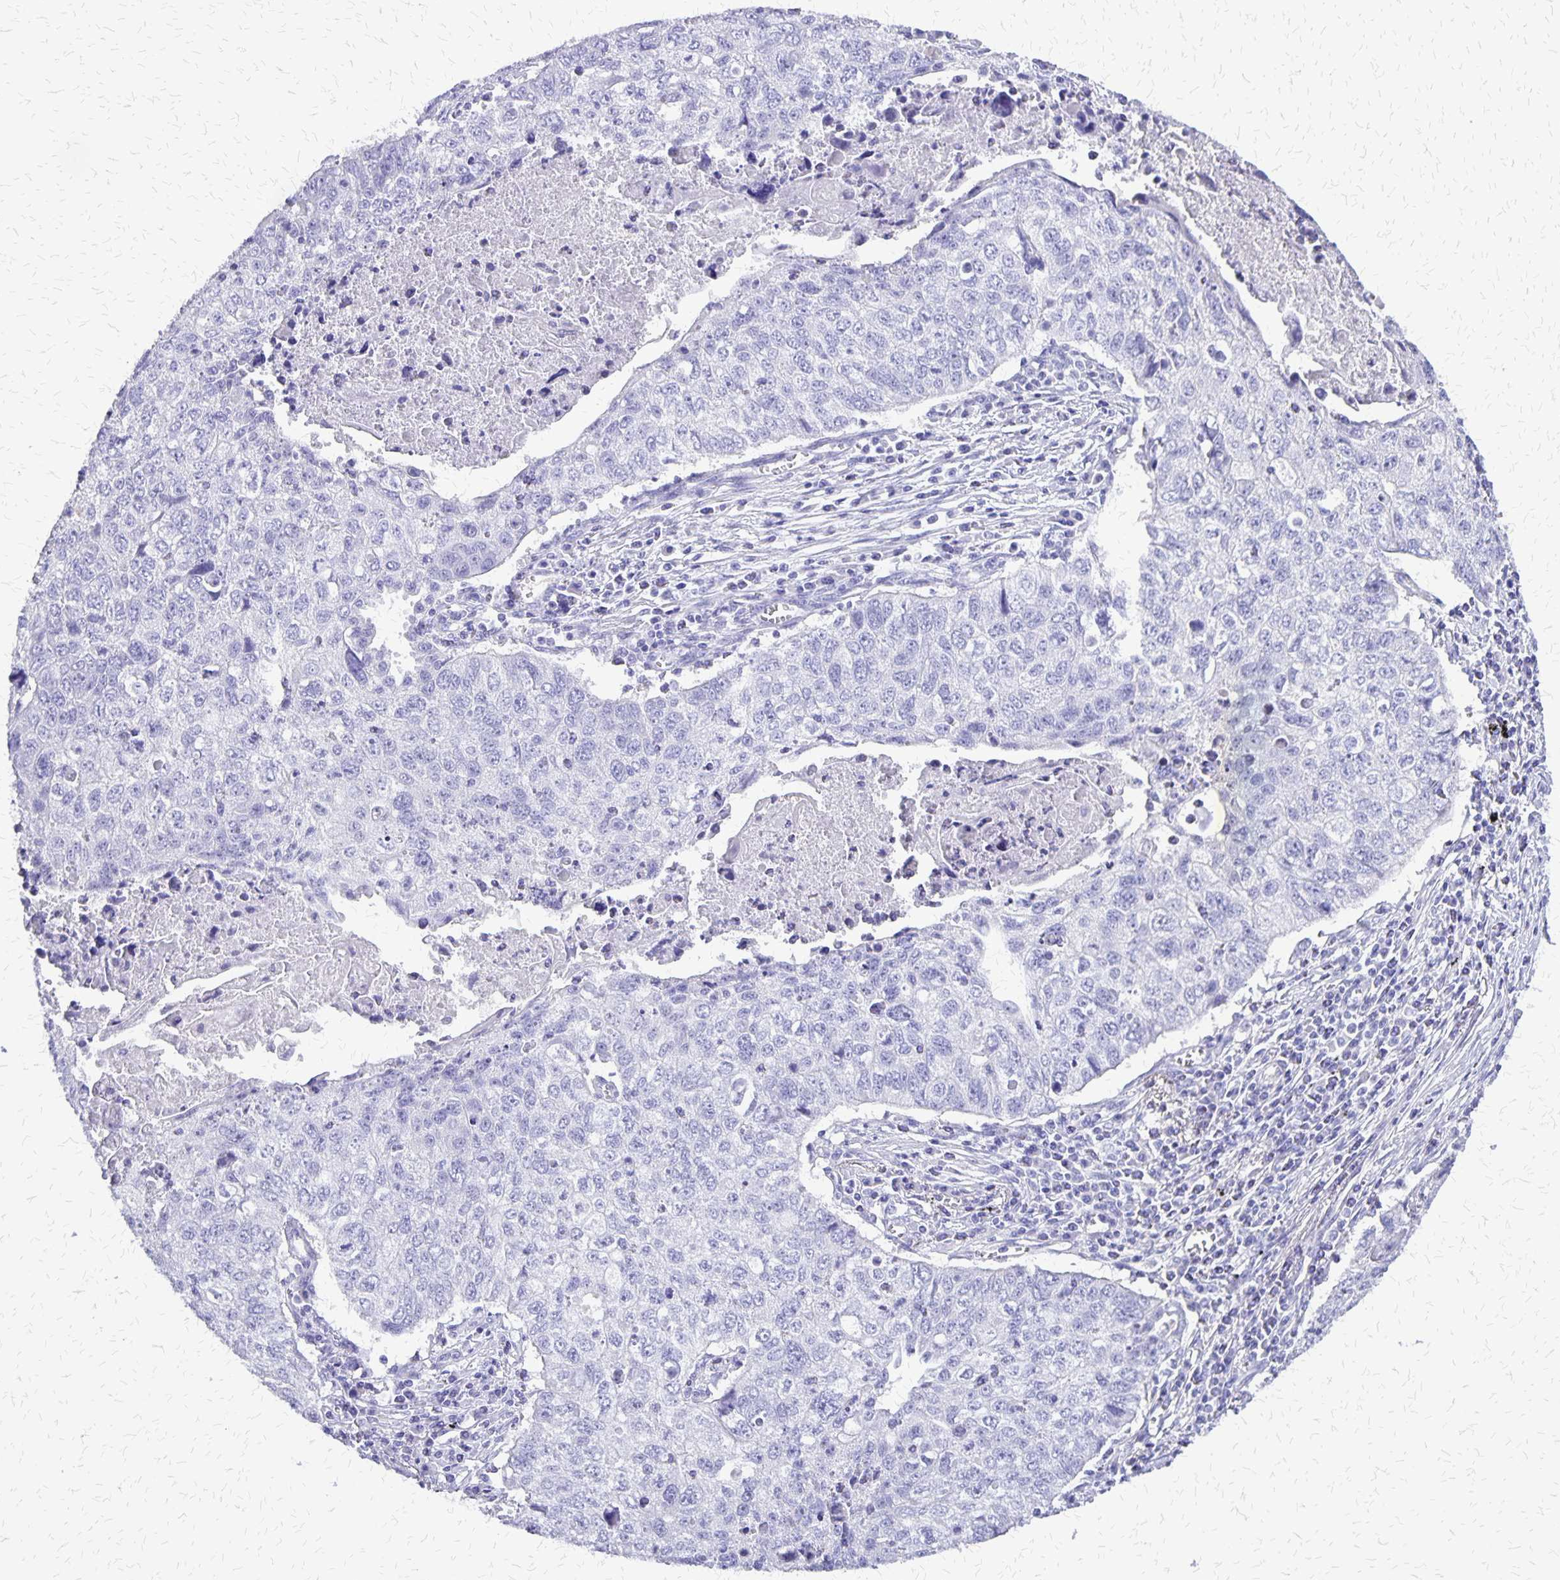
{"staining": {"intensity": "negative", "quantity": "none", "location": "none"}, "tissue": "lung cancer", "cell_type": "Tumor cells", "image_type": "cancer", "snomed": [{"axis": "morphology", "description": "Normal morphology"}, {"axis": "morphology", "description": "Aneuploidy"}, {"axis": "morphology", "description": "Squamous cell carcinoma, NOS"}, {"axis": "topography", "description": "Lymph node"}, {"axis": "topography", "description": "Lung"}], "caption": "High power microscopy histopathology image of an immunohistochemistry (IHC) micrograph of aneuploidy (lung), revealing no significant expression in tumor cells.", "gene": "SI", "patient": {"sex": "female", "age": 76}}